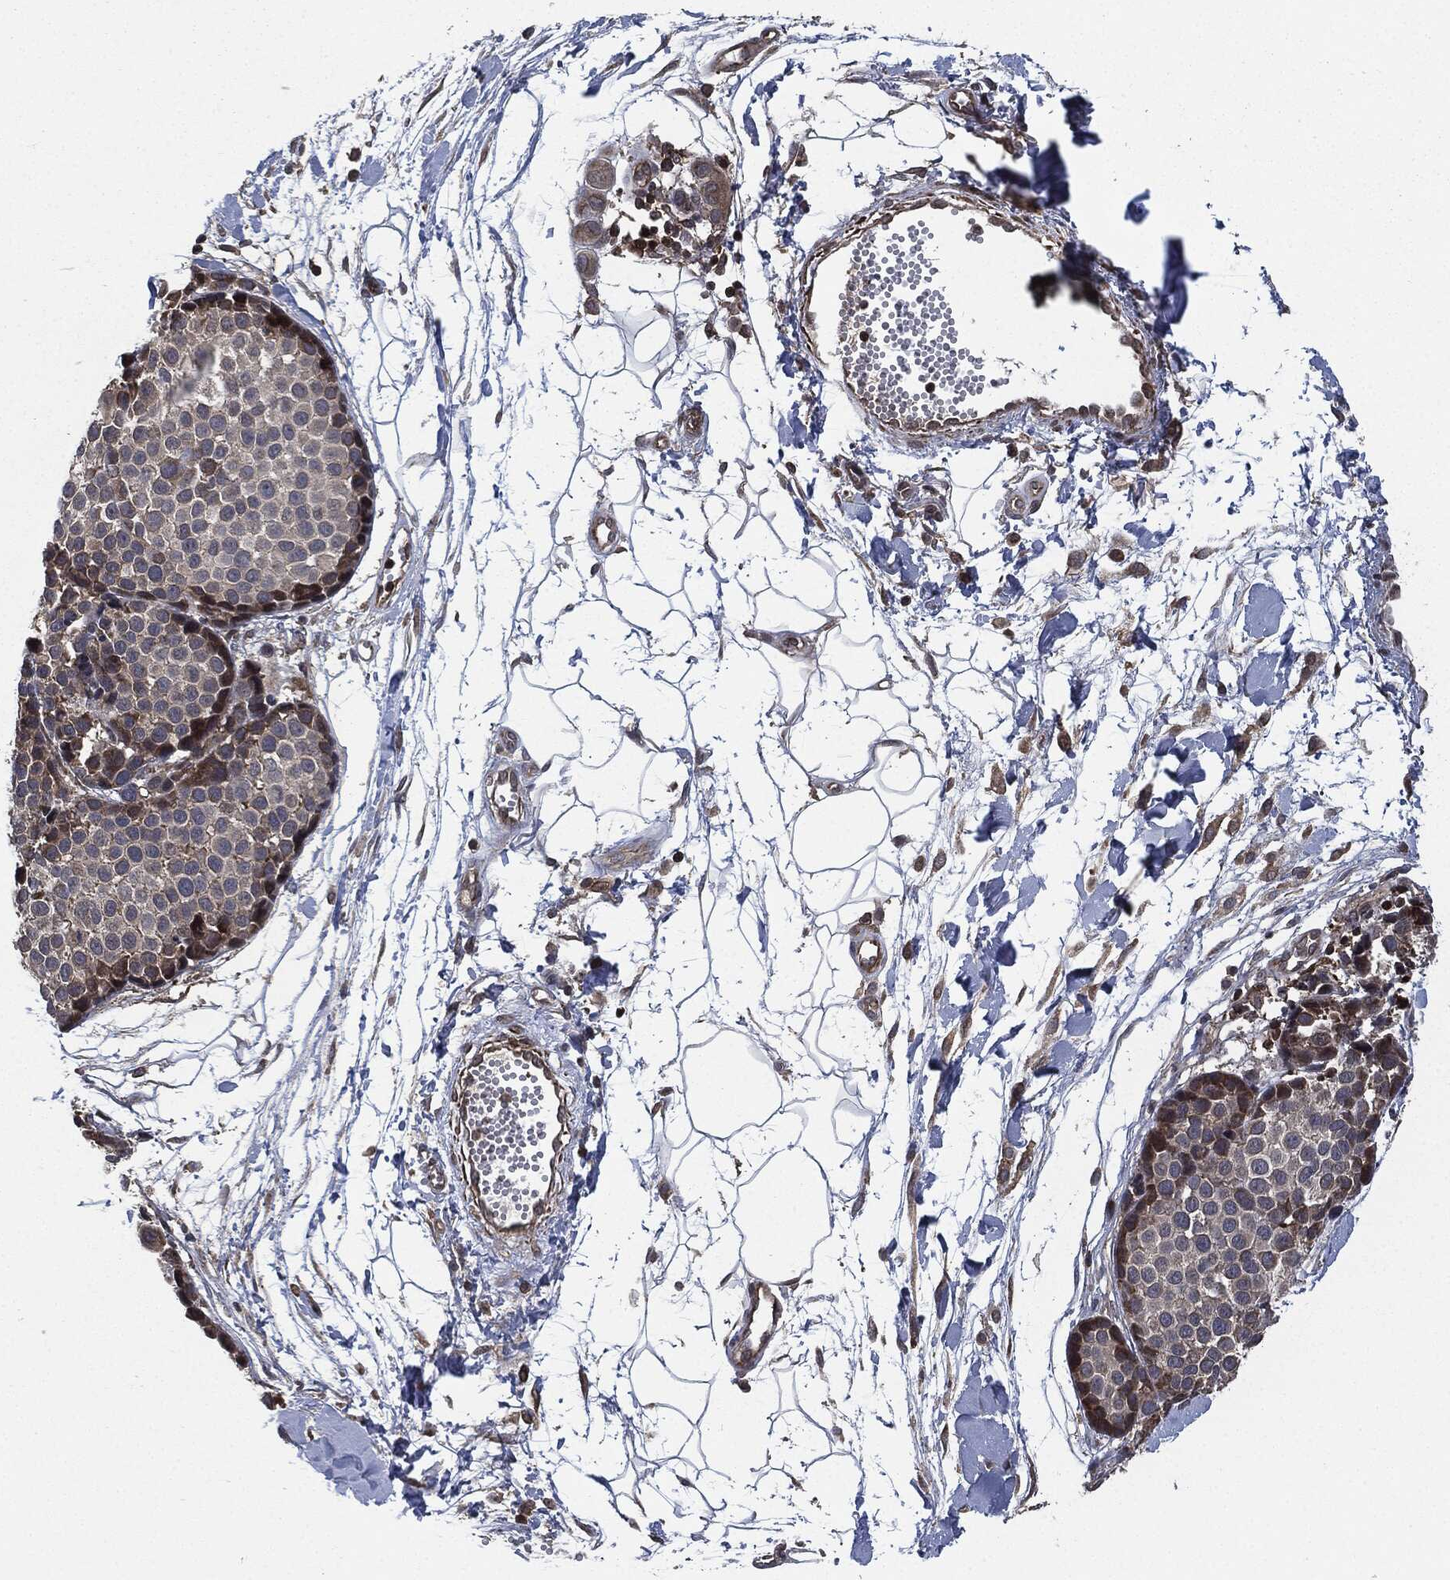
{"staining": {"intensity": "negative", "quantity": "none", "location": "none"}, "tissue": "melanoma", "cell_type": "Tumor cells", "image_type": "cancer", "snomed": [{"axis": "morphology", "description": "Malignant melanoma, NOS"}, {"axis": "topography", "description": "Skin"}], "caption": "Immunohistochemistry (IHC) micrograph of human melanoma stained for a protein (brown), which demonstrates no positivity in tumor cells.", "gene": "UBR1", "patient": {"sex": "female", "age": 86}}